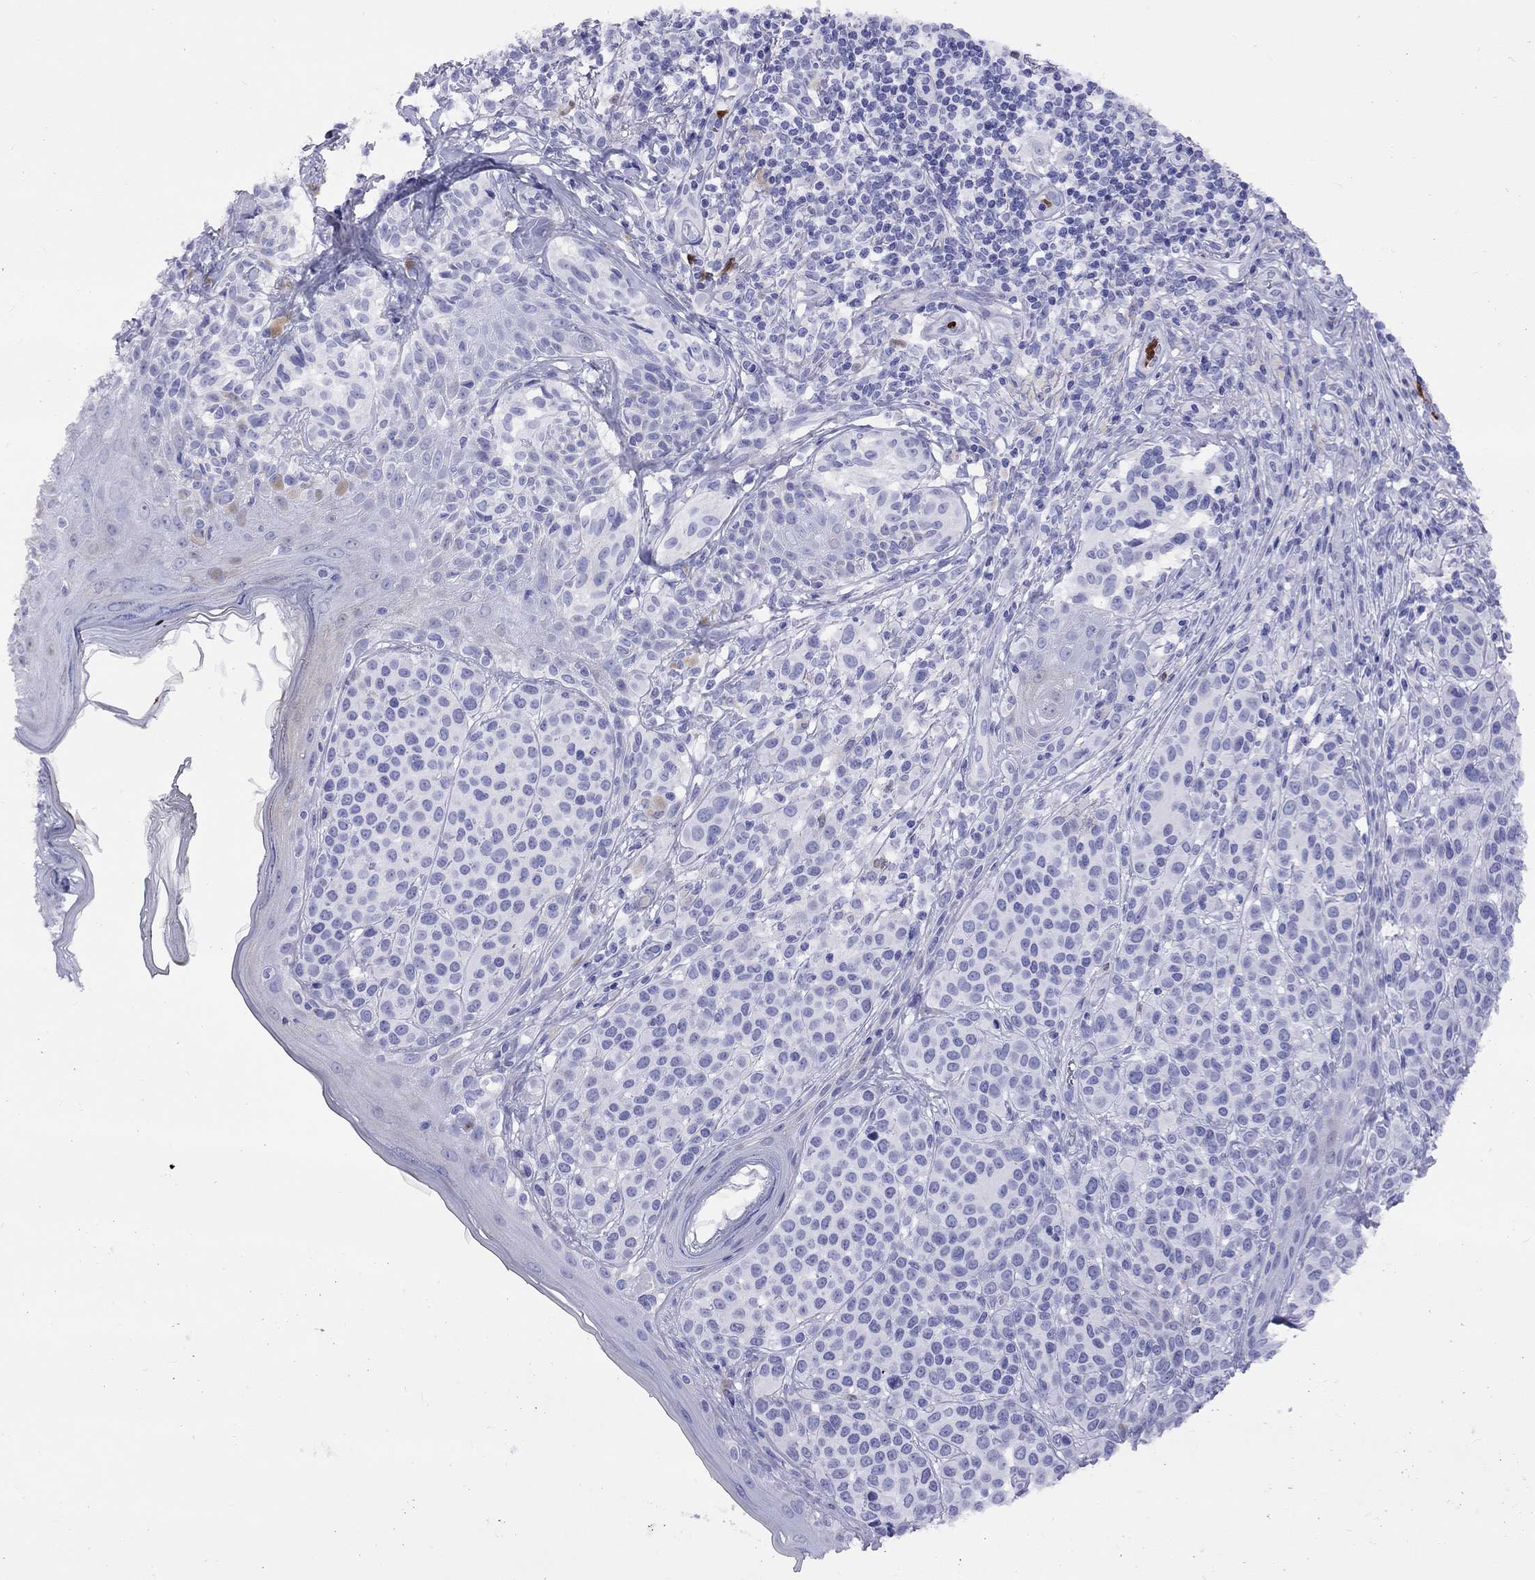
{"staining": {"intensity": "negative", "quantity": "none", "location": "none"}, "tissue": "melanoma", "cell_type": "Tumor cells", "image_type": "cancer", "snomed": [{"axis": "morphology", "description": "Malignant melanoma, NOS"}, {"axis": "topography", "description": "Skin"}], "caption": "Photomicrograph shows no significant protein staining in tumor cells of malignant melanoma.", "gene": "SLAMF1", "patient": {"sex": "male", "age": 79}}